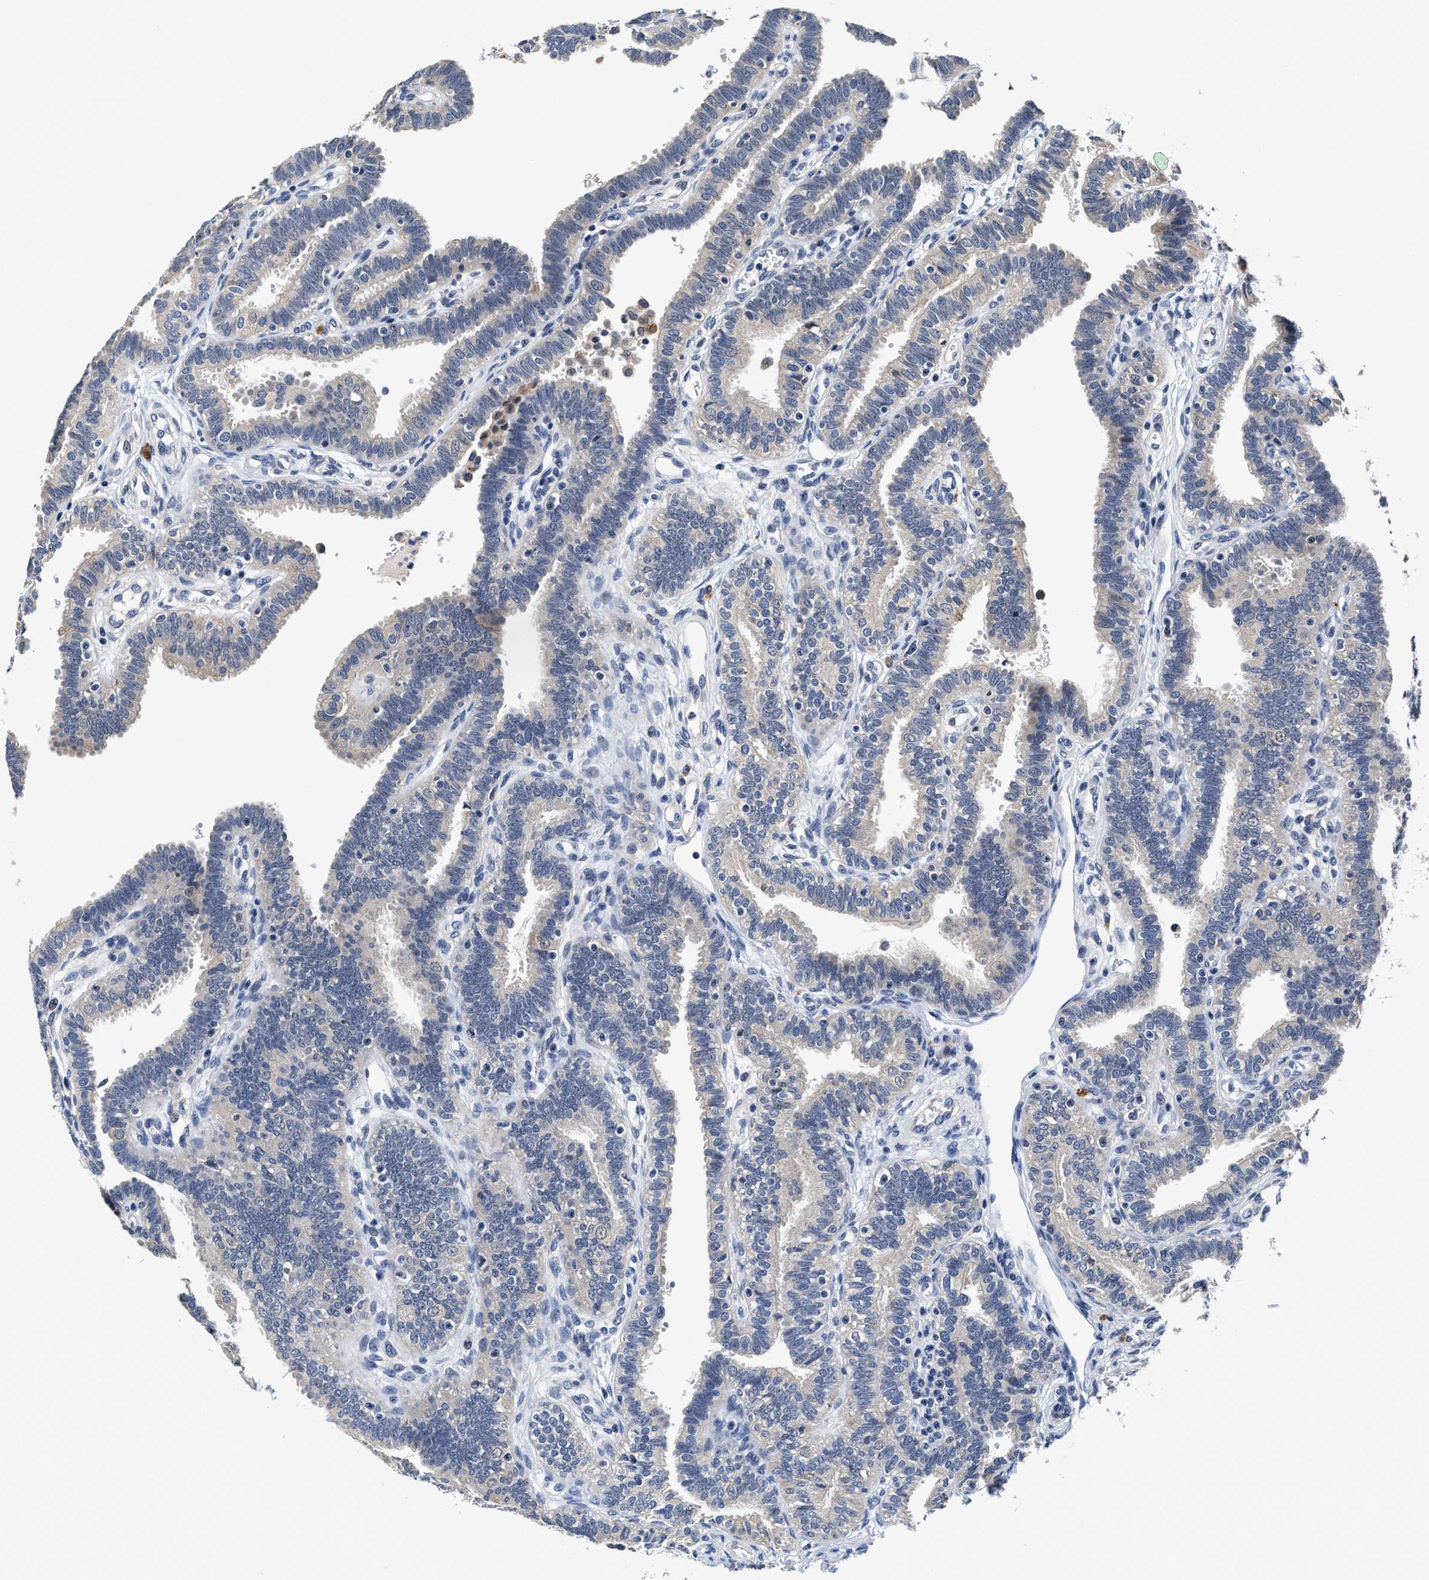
{"staining": {"intensity": "negative", "quantity": "none", "location": "none"}, "tissue": "fallopian tube", "cell_type": "Glandular cells", "image_type": "normal", "snomed": [{"axis": "morphology", "description": "Normal tissue, NOS"}, {"axis": "topography", "description": "Fallopian tube"}, {"axis": "topography", "description": "Placenta"}], "caption": "This image is of unremarkable fallopian tube stained with immunohistochemistry (IHC) to label a protein in brown with the nuclei are counter-stained blue. There is no staining in glandular cells. (DAB (3,3'-diaminobenzidine) immunohistochemistry, high magnification).", "gene": "TMEM53", "patient": {"sex": "female", "age": 34}}